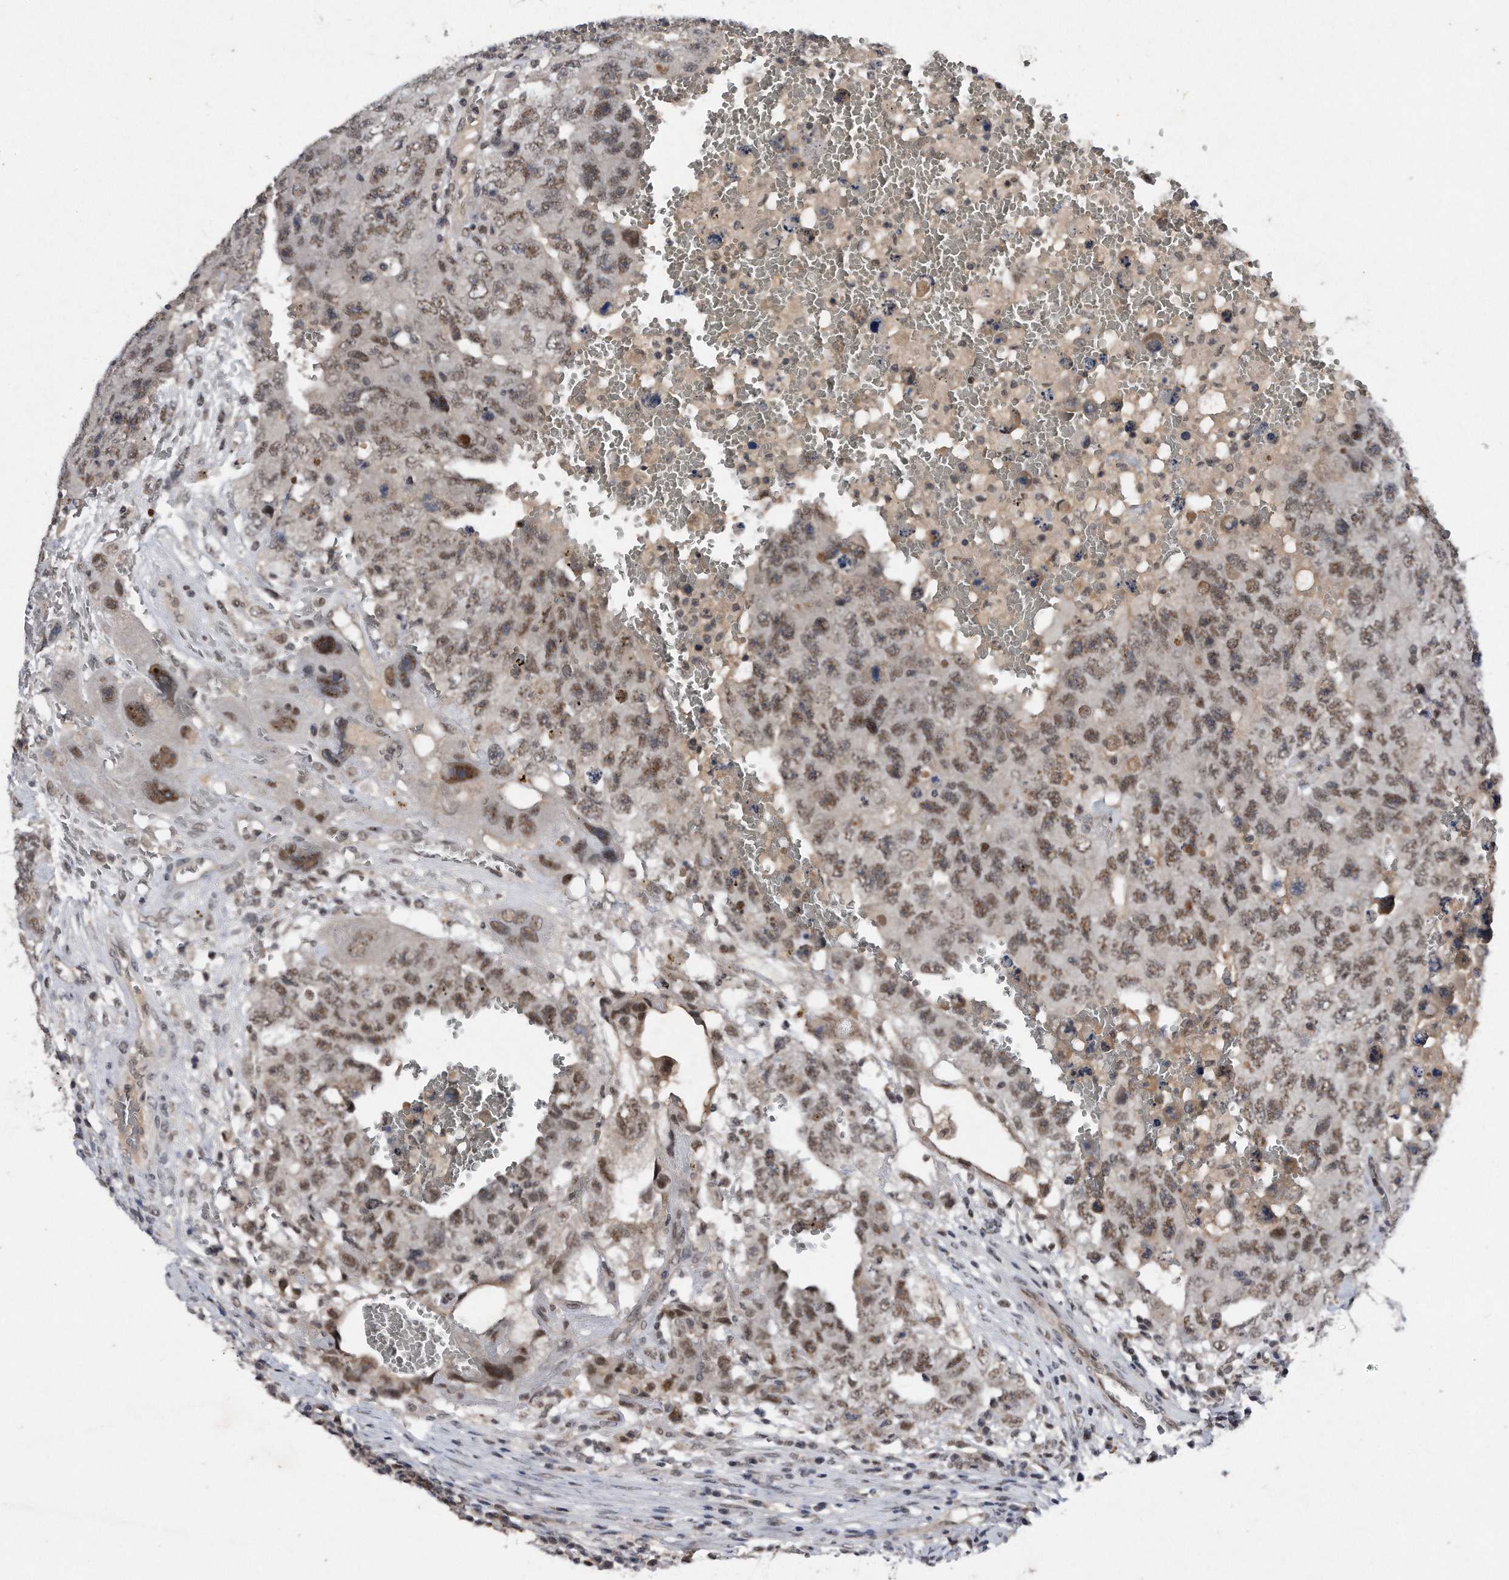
{"staining": {"intensity": "moderate", "quantity": ">75%", "location": "nuclear"}, "tissue": "testis cancer", "cell_type": "Tumor cells", "image_type": "cancer", "snomed": [{"axis": "morphology", "description": "Carcinoma, Embryonal, NOS"}, {"axis": "topography", "description": "Testis"}], "caption": "Testis embryonal carcinoma stained with DAB immunohistochemistry (IHC) shows medium levels of moderate nuclear positivity in approximately >75% of tumor cells. Immunohistochemistry (ihc) stains the protein in brown and the nuclei are stained blue.", "gene": "VIRMA", "patient": {"sex": "male", "age": 26}}